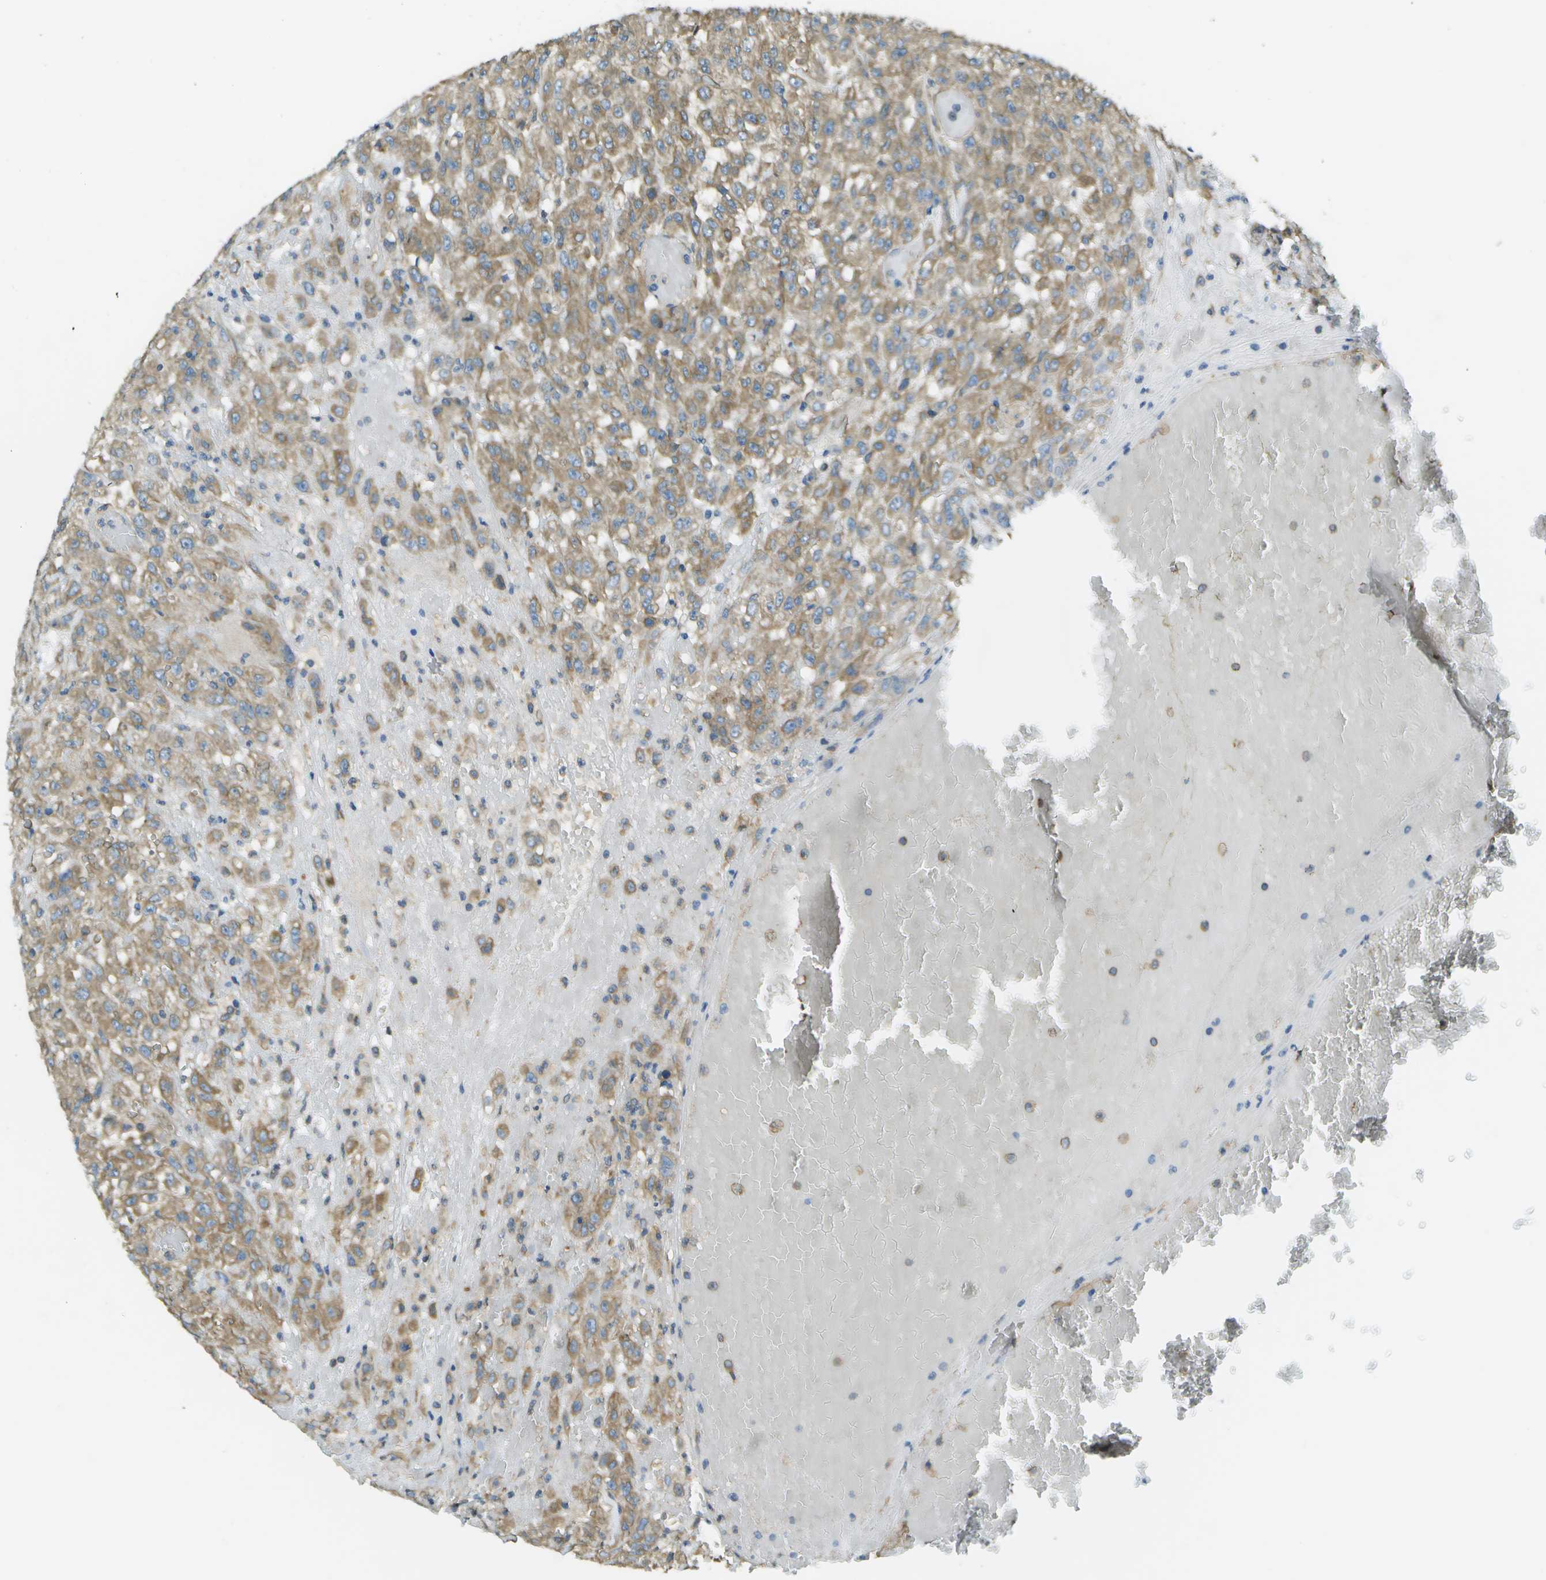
{"staining": {"intensity": "moderate", "quantity": ">75%", "location": "cytoplasmic/membranous"}, "tissue": "urothelial cancer", "cell_type": "Tumor cells", "image_type": "cancer", "snomed": [{"axis": "morphology", "description": "Urothelial carcinoma, High grade"}, {"axis": "topography", "description": "Urinary bladder"}], "caption": "Immunohistochemical staining of urothelial carcinoma (high-grade) shows medium levels of moderate cytoplasmic/membranous expression in approximately >75% of tumor cells. The staining was performed using DAB (3,3'-diaminobenzidine) to visualize the protein expression in brown, while the nuclei were stained in blue with hematoxylin (Magnification: 20x).", "gene": "DNAJB11", "patient": {"sex": "male", "age": 46}}